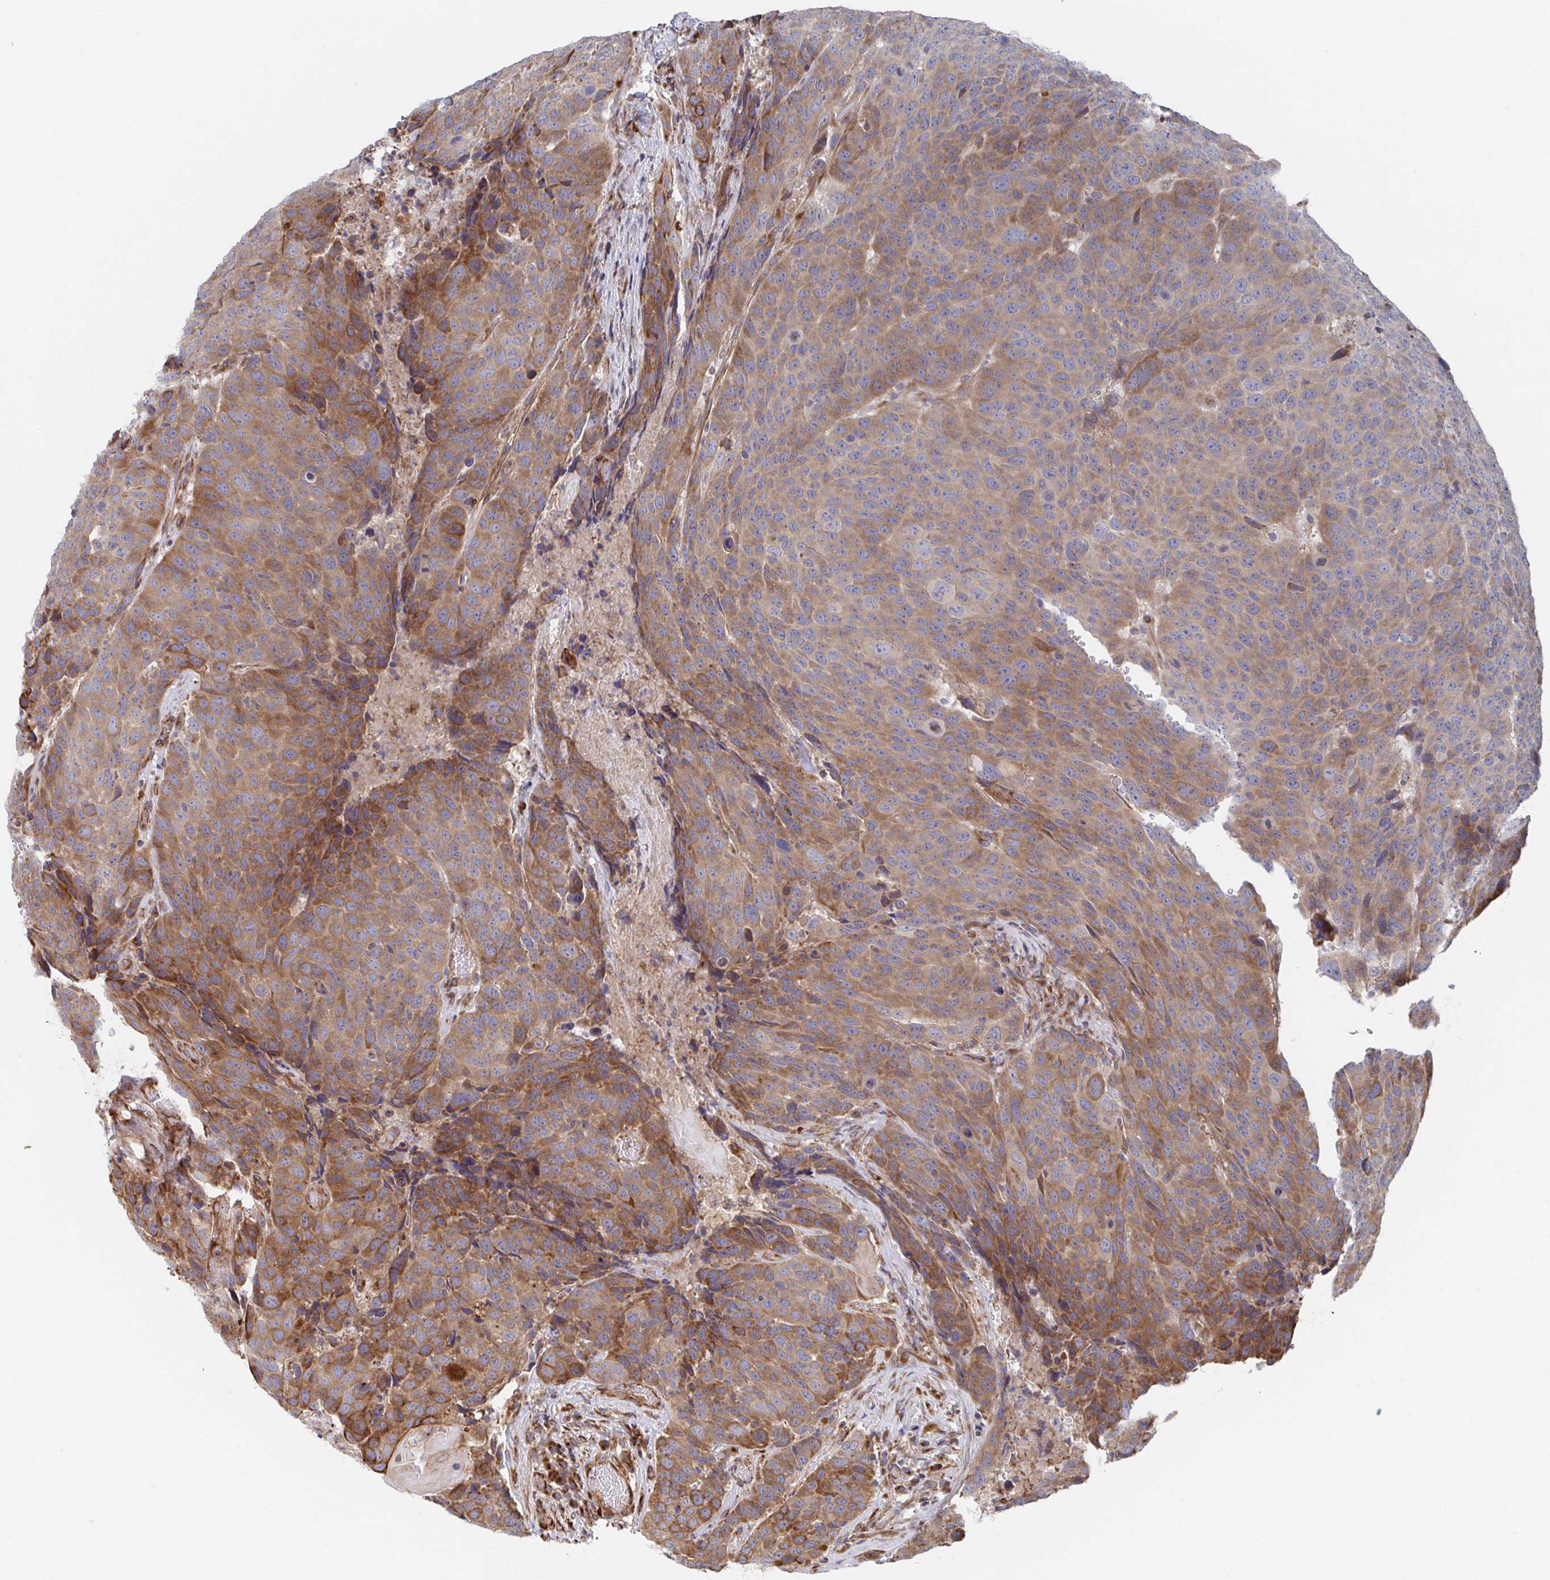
{"staining": {"intensity": "moderate", "quantity": ">75%", "location": "cytoplasmic/membranous"}, "tissue": "head and neck cancer", "cell_type": "Tumor cells", "image_type": "cancer", "snomed": [{"axis": "morphology", "description": "Squamous cell carcinoma, NOS"}, {"axis": "topography", "description": "Head-Neck"}], "caption": "Protein expression analysis of head and neck cancer (squamous cell carcinoma) displays moderate cytoplasmic/membranous positivity in about >75% of tumor cells. Immunohistochemistry stains the protein in brown and the nuclei are stained blue.", "gene": "FJX1", "patient": {"sex": "male", "age": 66}}